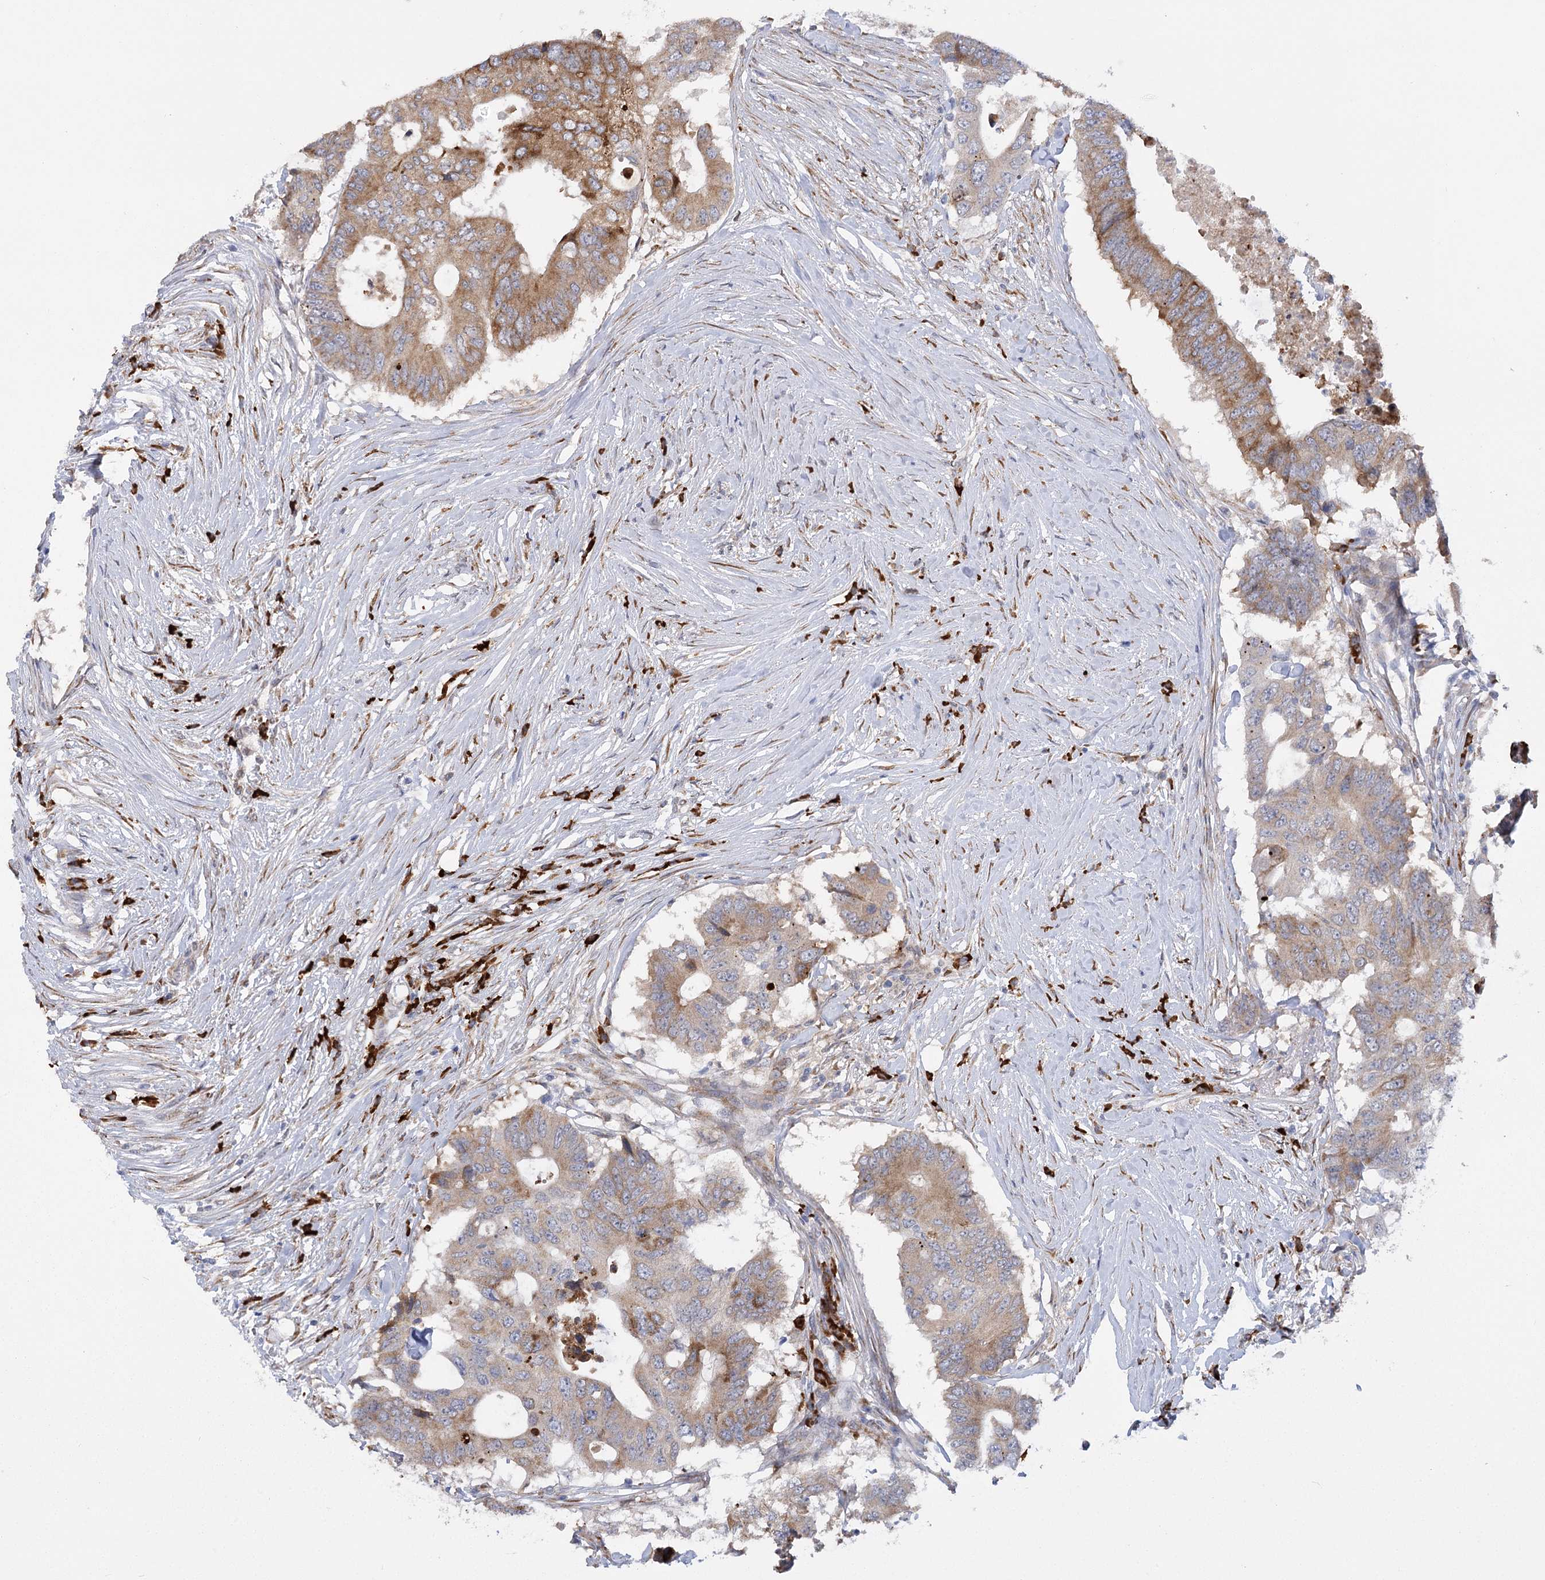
{"staining": {"intensity": "moderate", "quantity": "25%-75%", "location": "cytoplasmic/membranous"}, "tissue": "colorectal cancer", "cell_type": "Tumor cells", "image_type": "cancer", "snomed": [{"axis": "morphology", "description": "Adenocarcinoma, NOS"}, {"axis": "topography", "description": "Colon"}], "caption": "This is a micrograph of immunohistochemistry (IHC) staining of colorectal cancer (adenocarcinoma), which shows moderate expression in the cytoplasmic/membranous of tumor cells.", "gene": "NCKAP5", "patient": {"sex": "male", "age": 71}}